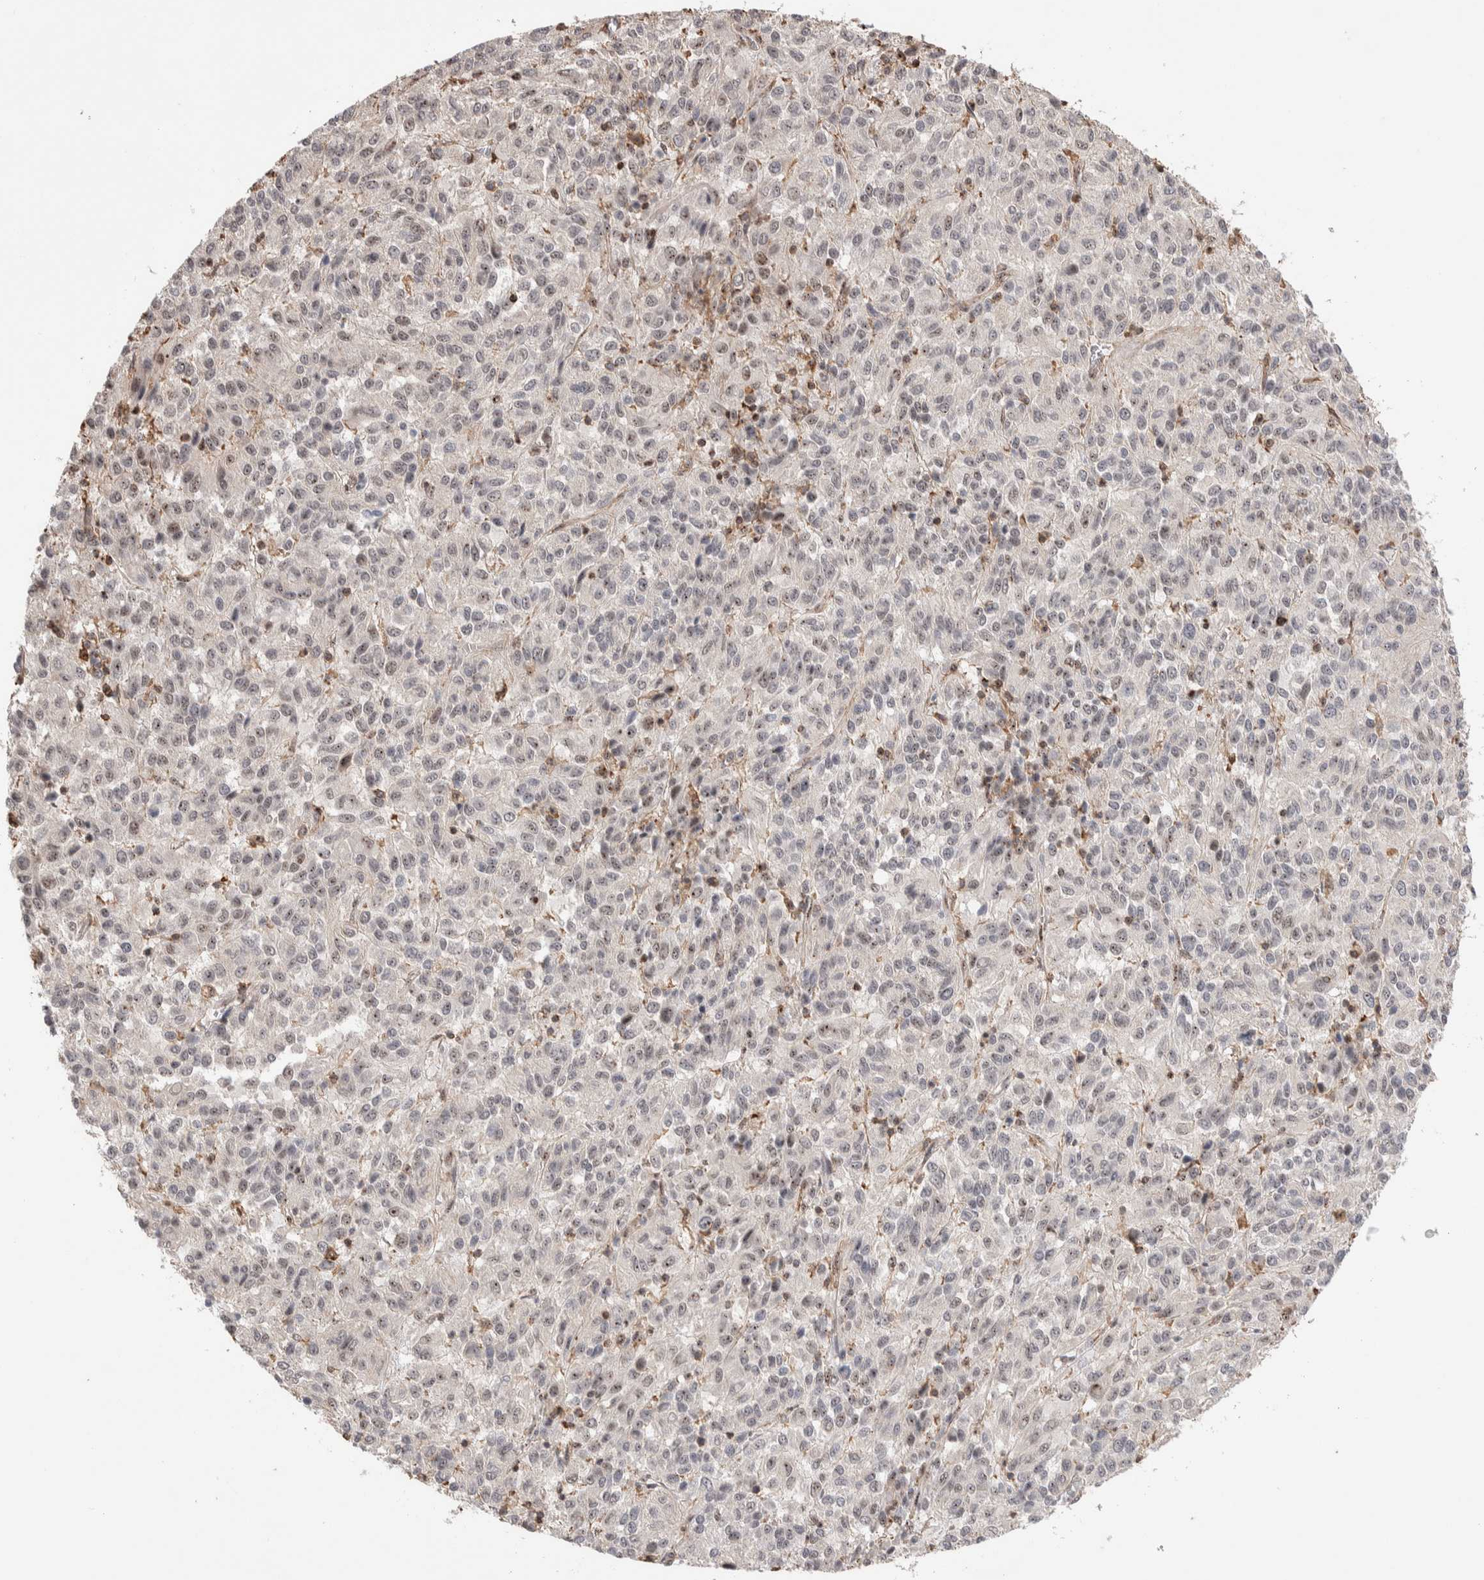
{"staining": {"intensity": "weak", "quantity": "25%-75%", "location": "nuclear"}, "tissue": "melanoma", "cell_type": "Tumor cells", "image_type": "cancer", "snomed": [{"axis": "morphology", "description": "Malignant melanoma, Metastatic site"}, {"axis": "topography", "description": "Lung"}], "caption": "Protein expression by immunohistochemistry exhibits weak nuclear staining in approximately 25%-75% of tumor cells in malignant melanoma (metastatic site).", "gene": "ZNF704", "patient": {"sex": "male", "age": 64}}